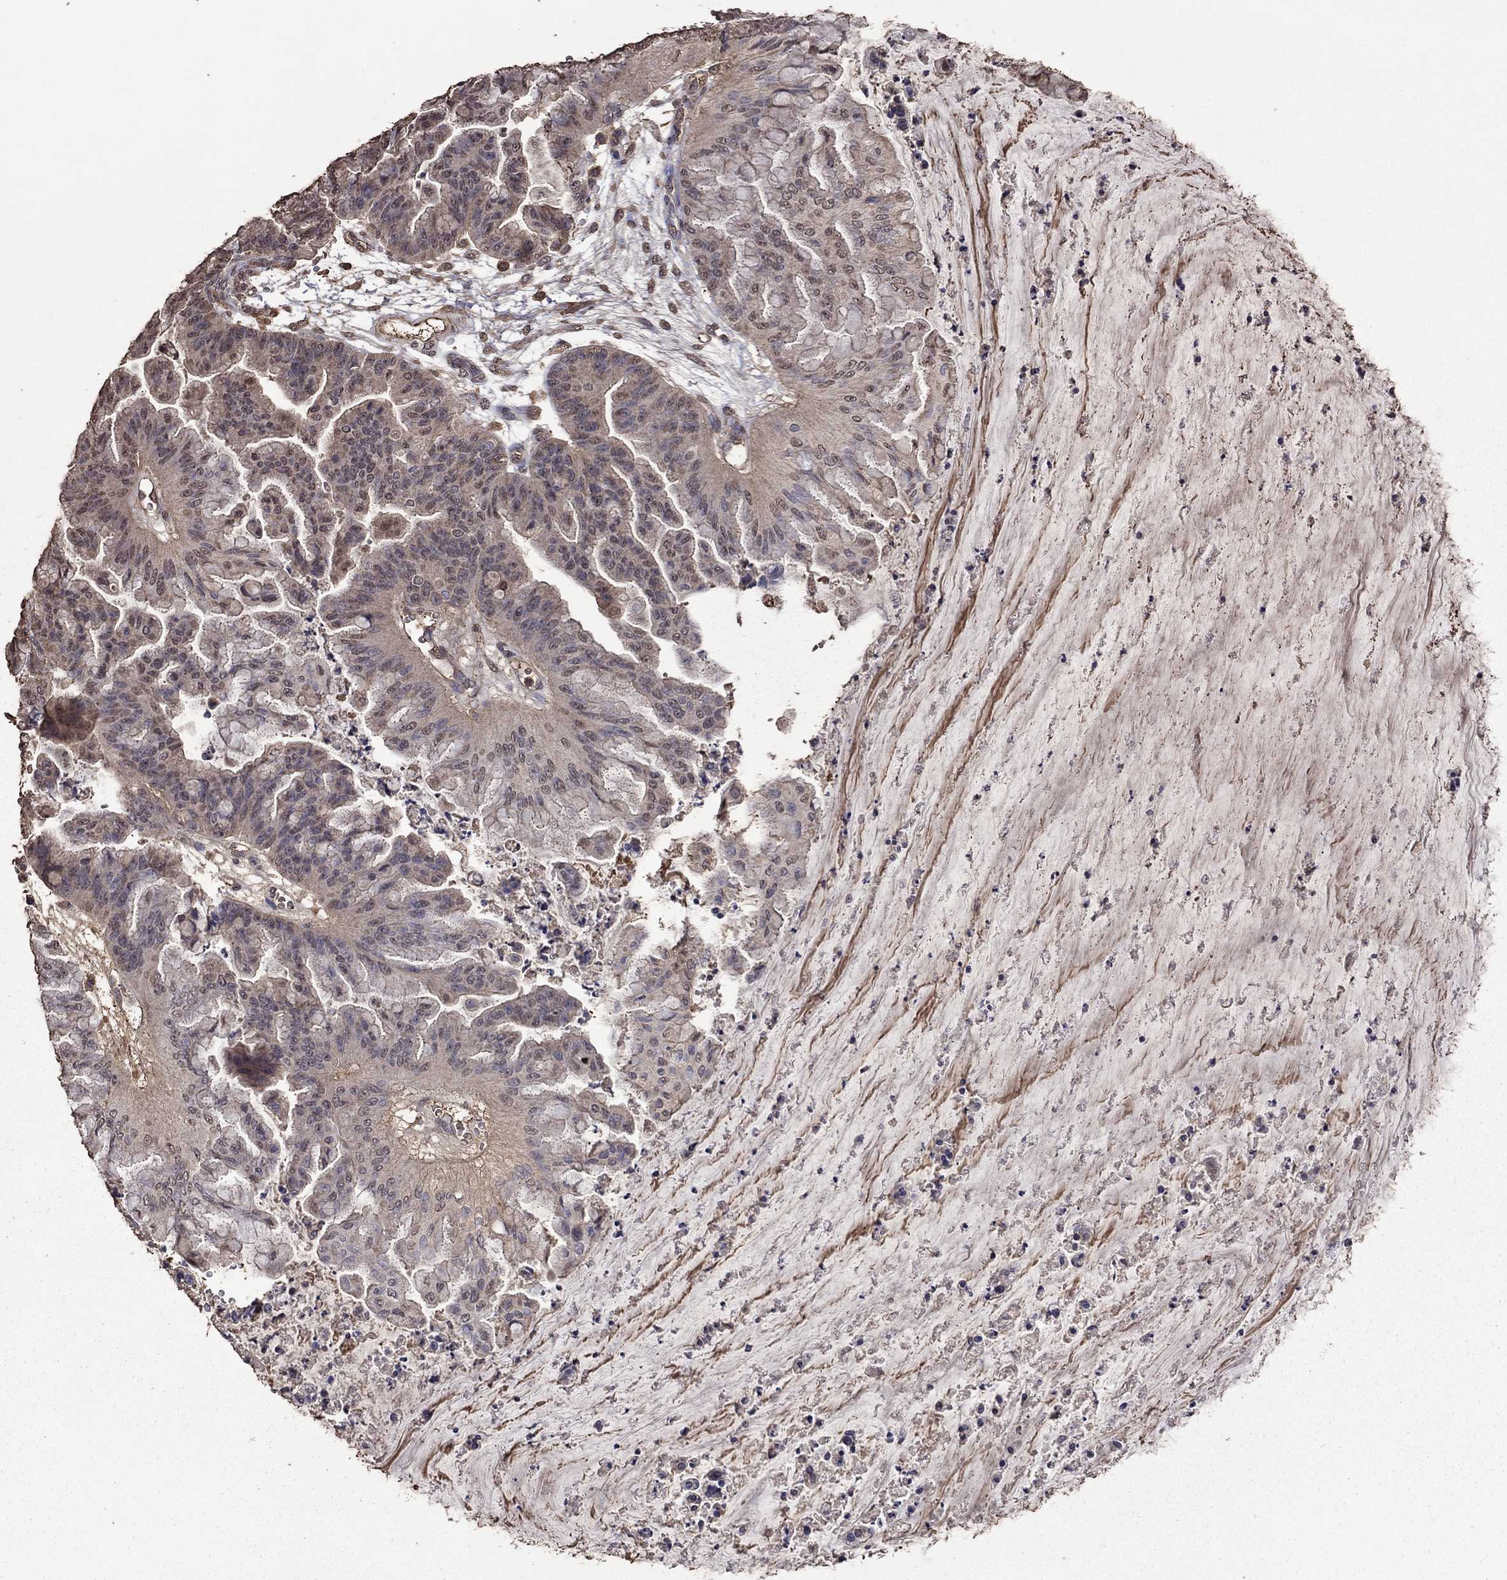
{"staining": {"intensity": "negative", "quantity": "none", "location": "none"}, "tissue": "ovarian cancer", "cell_type": "Tumor cells", "image_type": "cancer", "snomed": [{"axis": "morphology", "description": "Cystadenocarcinoma, mucinous, NOS"}, {"axis": "topography", "description": "Ovary"}], "caption": "IHC image of neoplastic tissue: ovarian cancer stained with DAB displays no significant protein positivity in tumor cells.", "gene": "SERPINA5", "patient": {"sex": "female", "age": 67}}